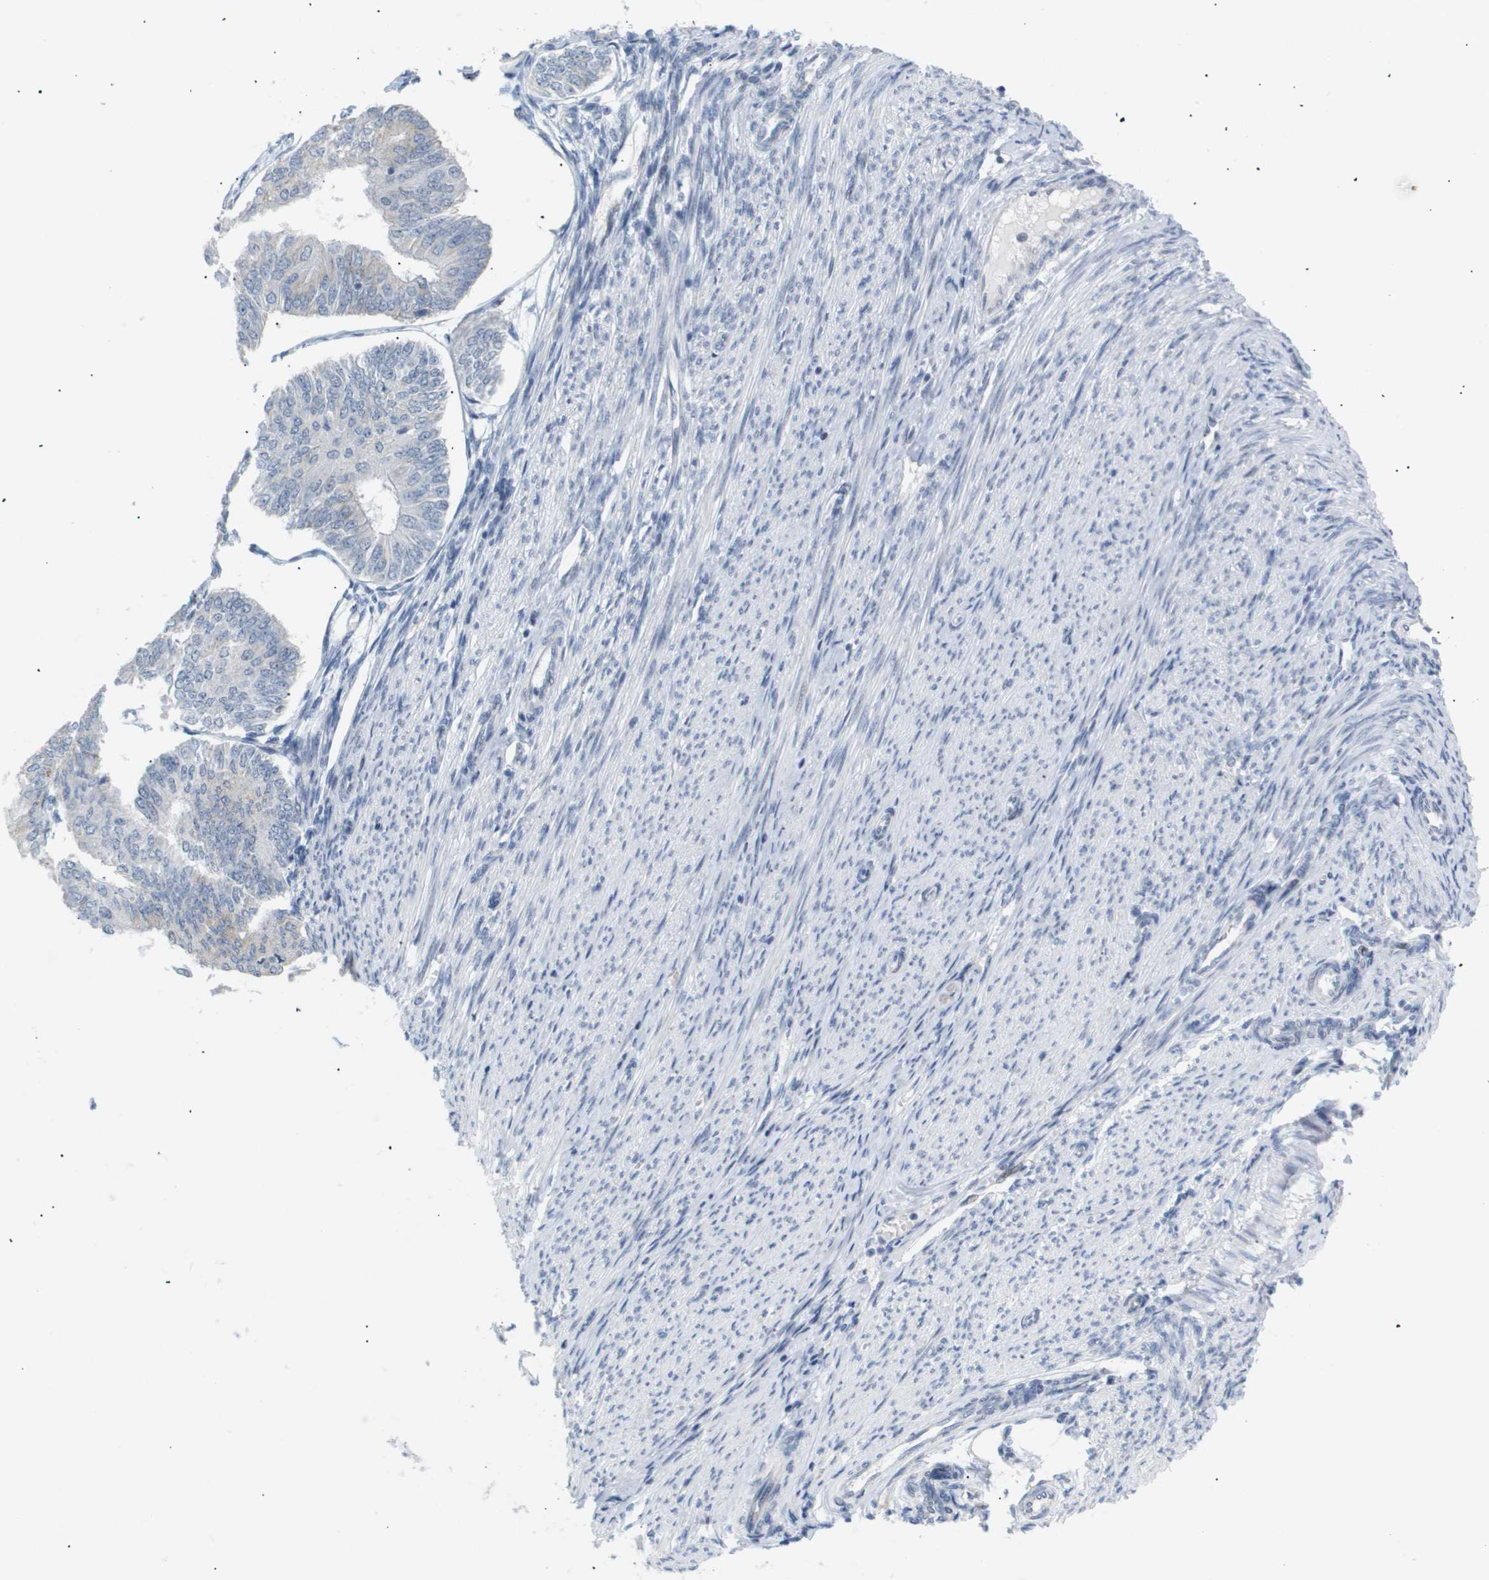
{"staining": {"intensity": "negative", "quantity": "none", "location": "none"}, "tissue": "endometrial cancer", "cell_type": "Tumor cells", "image_type": "cancer", "snomed": [{"axis": "morphology", "description": "Adenocarcinoma, NOS"}, {"axis": "topography", "description": "Endometrium"}], "caption": "This micrograph is of endometrial cancer stained with IHC to label a protein in brown with the nuclei are counter-stained blue. There is no positivity in tumor cells.", "gene": "PPARD", "patient": {"sex": "female", "age": 58}}